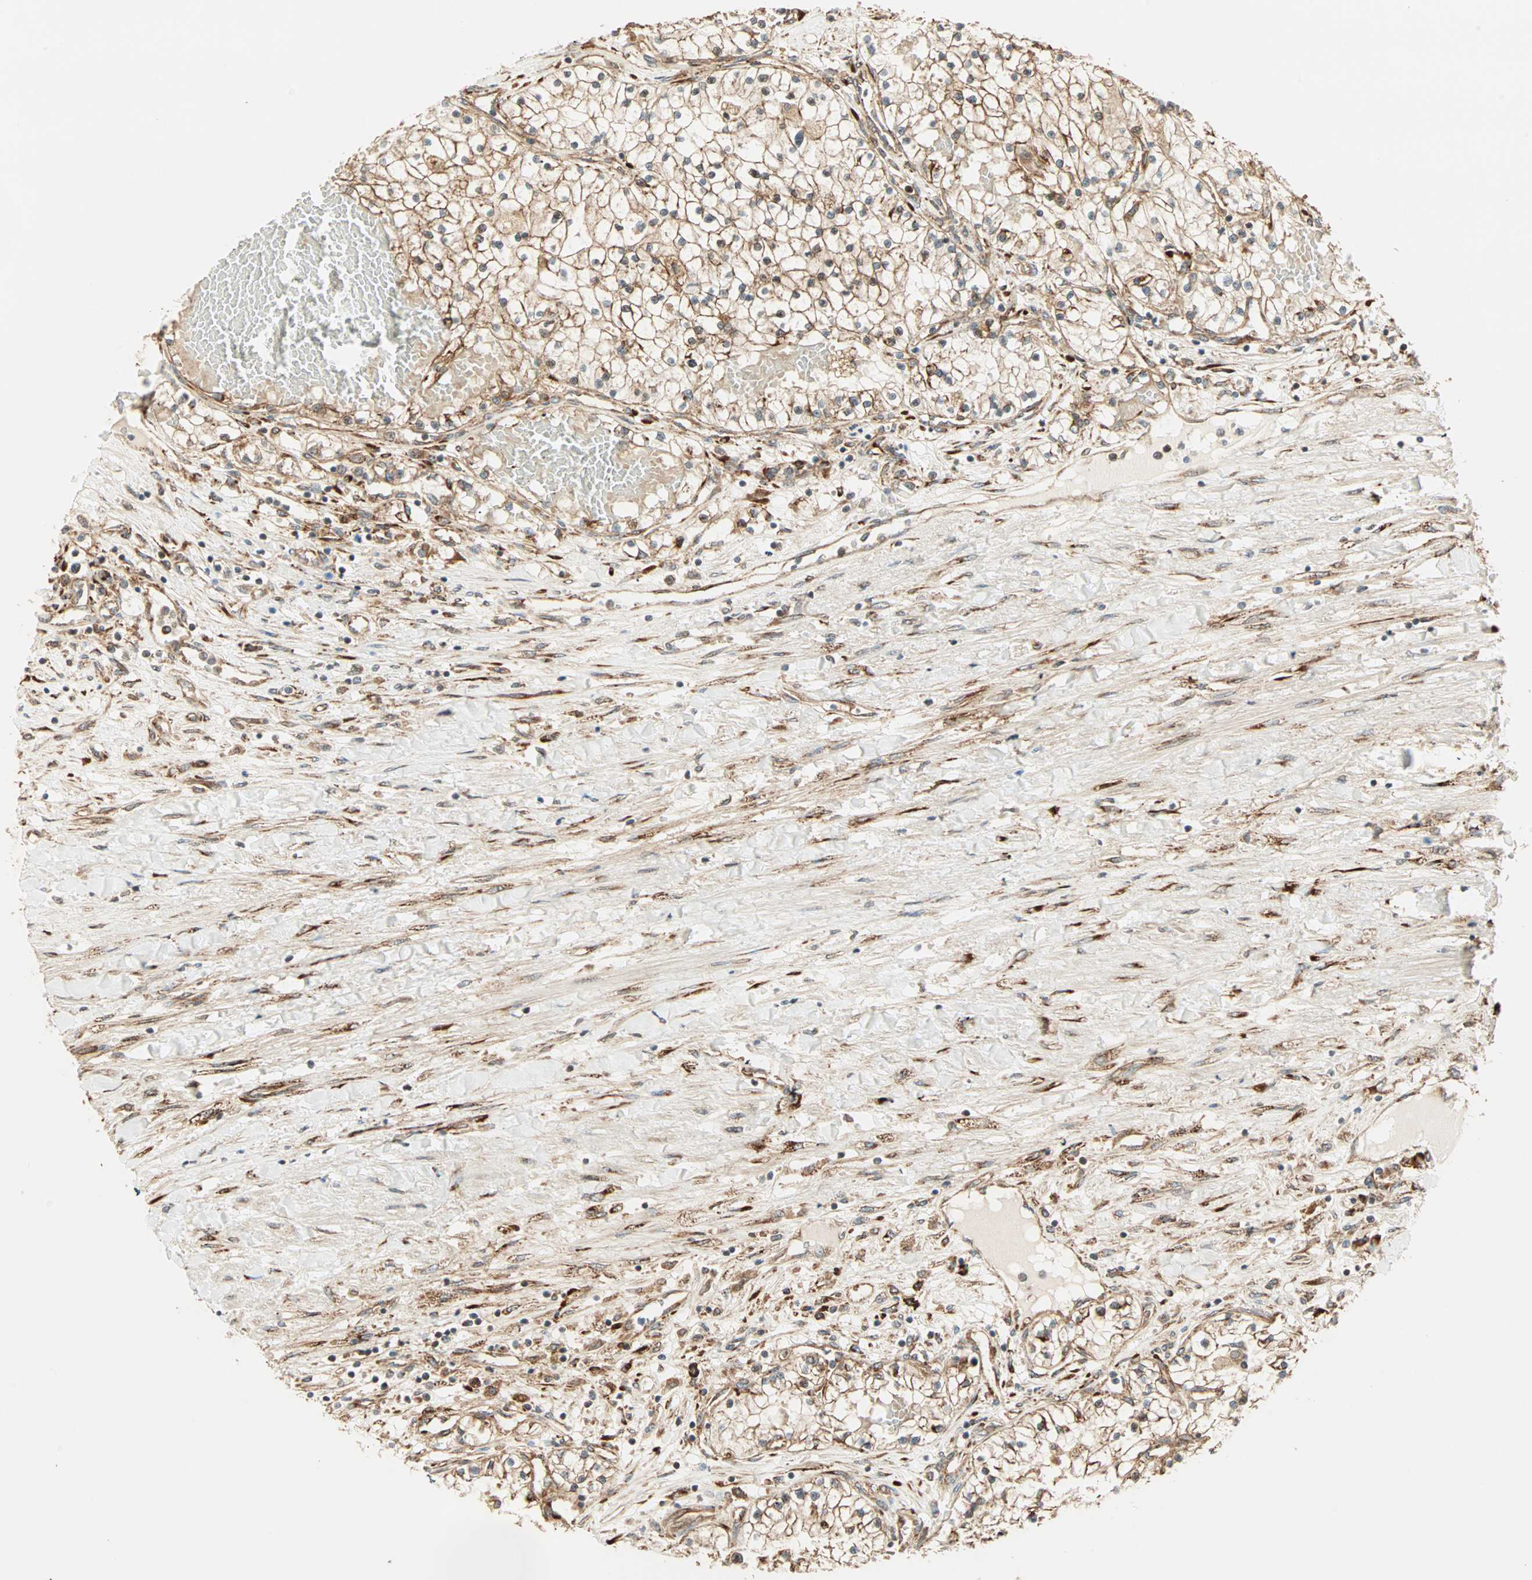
{"staining": {"intensity": "strong", "quantity": ">75%", "location": "cytoplasmic/membranous"}, "tissue": "renal cancer", "cell_type": "Tumor cells", "image_type": "cancer", "snomed": [{"axis": "morphology", "description": "Adenocarcinoma, NOS"}, {"axis": "topography", "description": "Kidney"}], "caption": "A high amount of strong cytoplasmic/membranous positivity is identified in approximately >75% of tumor cells in renal adenocarcinoma tissue.", "gene": "P4HA1", "patient": {"sex": "male", "age": 68}}